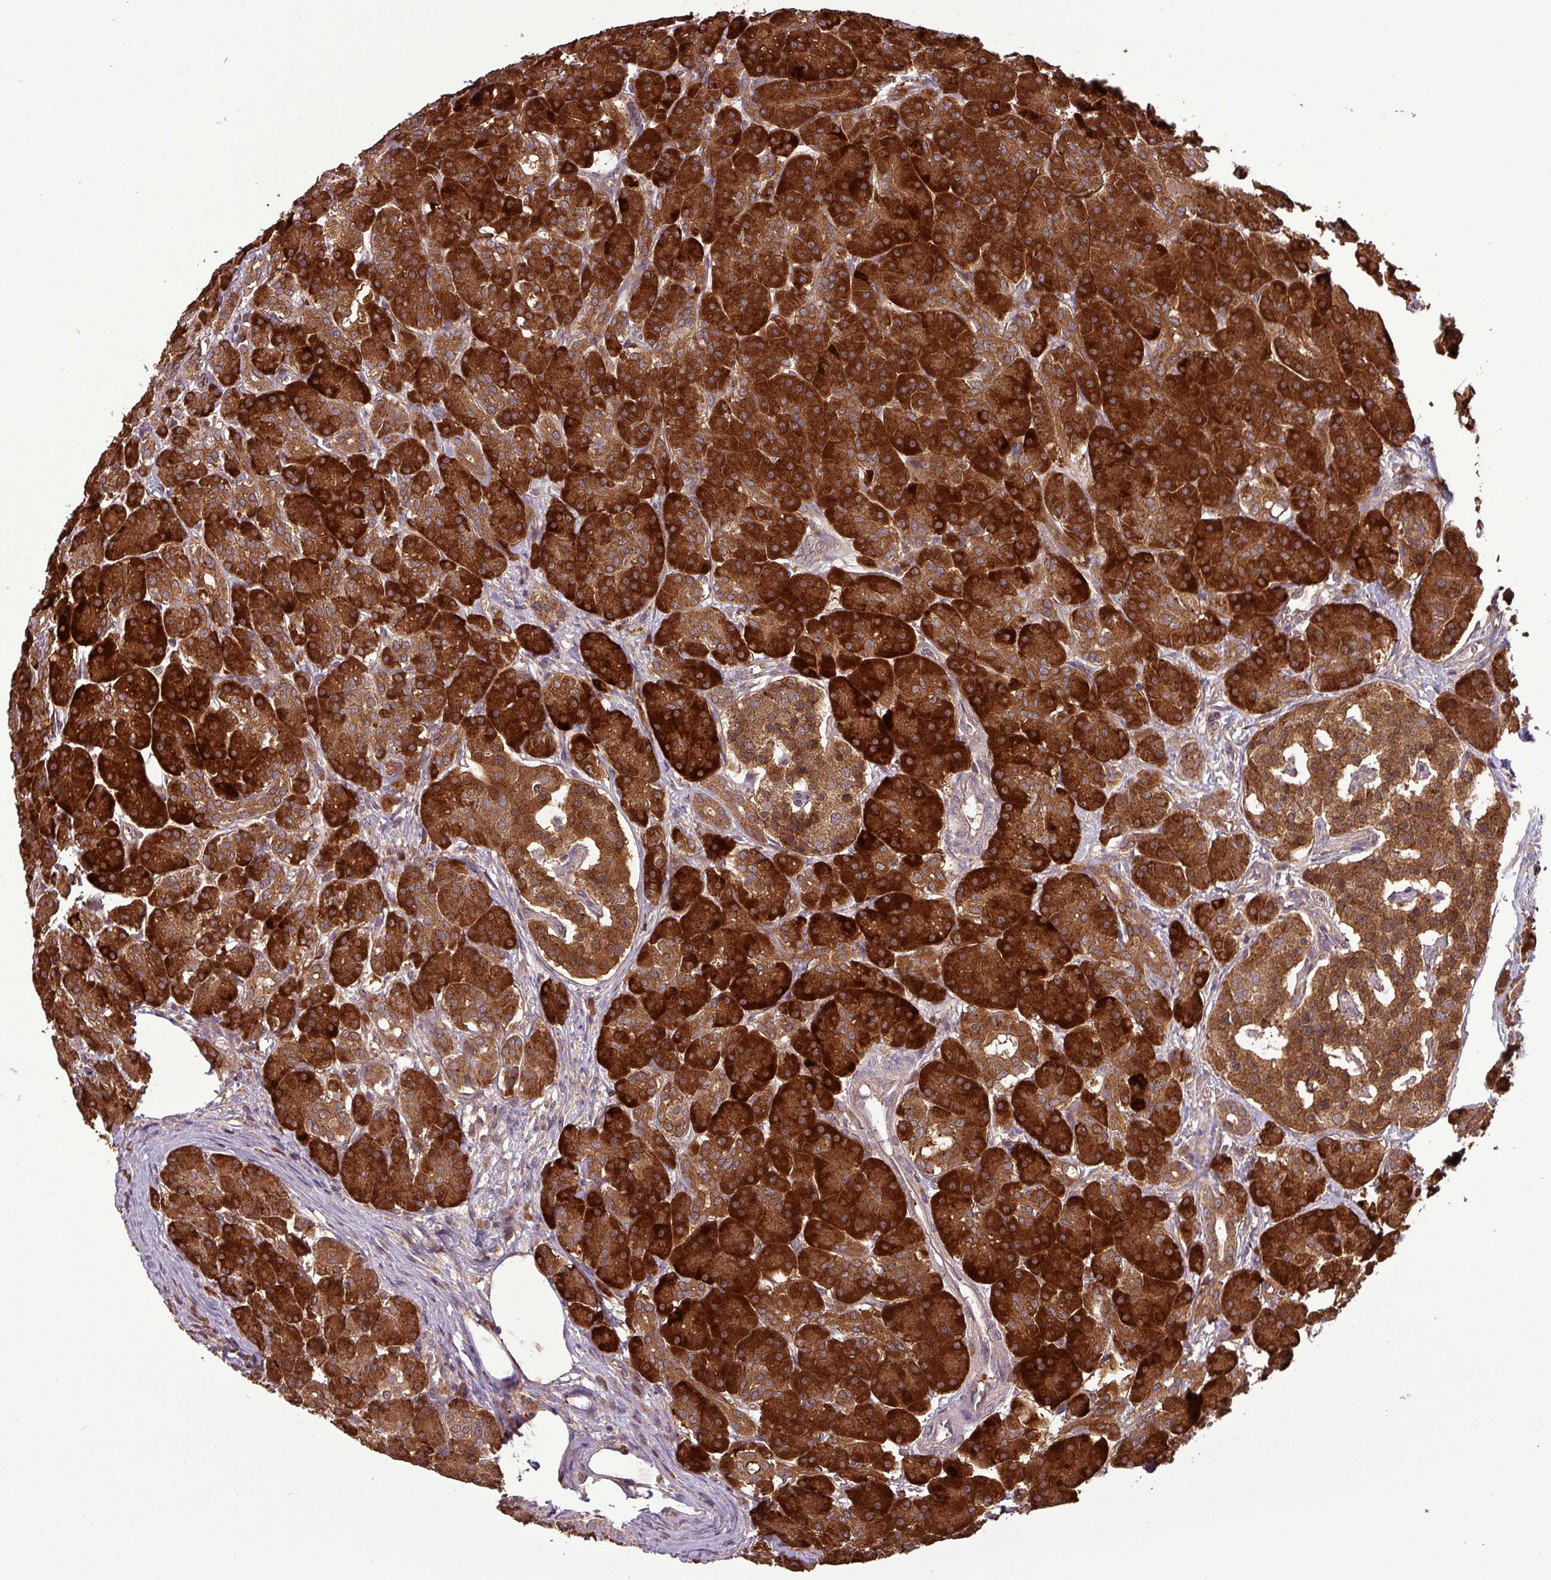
{"staining": {"intensity": "strong", "quantity": ">75%", "location": "cytoplasmic/membranous"}, "tissue": "pancreas", "cell_type": "Exocrine glandular cells", "image_type": "normal", "snomed": [{"axis": "morphology", "description": "Normal tissue, NOS"}, {"axis": "topography", "description": "Pancreas"}], "caption": "A histopathology image showing strong cytoplasmic/membranous positivity in about >75% of exocrine glandular cells in benign pancreas, as visualized by brown immunohistochemical staining.", "gene": "NT5C3A", "patient": {"sex": "male", "age": 63}}